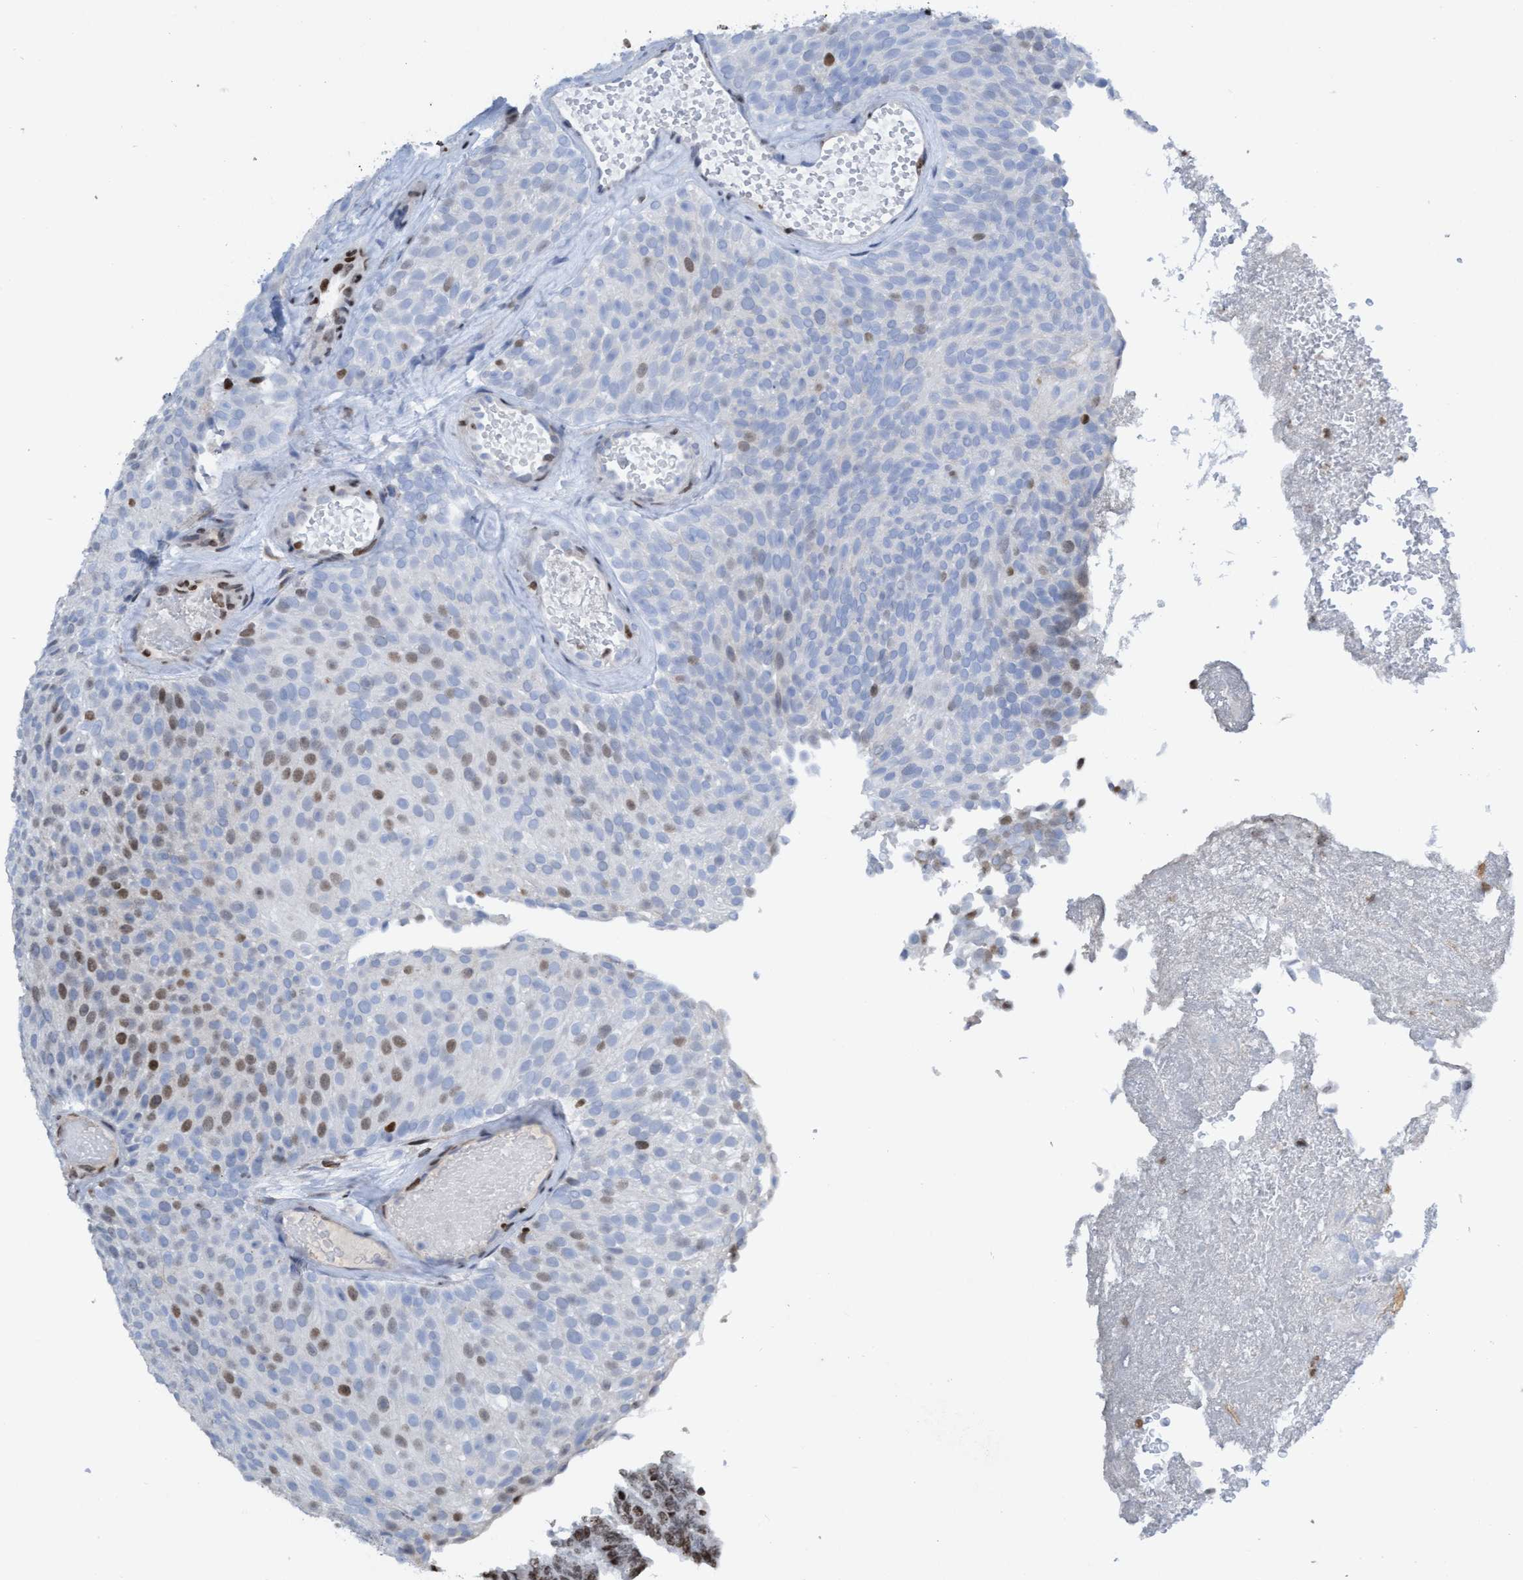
{"staining": {"intensity": "moderate", "quantity": "<25%", "location": "nuclear"}, "tissue": "urothelial cancer", "cell_type": "Tumor cells", "image_type": "cancer", "snomed": [{"axis": "morphology", "description": "Urothelial carcinoma, Low grade"}, {"axis": "topography", "description": "Urinary bladder"}], "caption": "This image reveals immunohistochemistry (IHC) staining of urothelial cancer, with low moderate nuclear staining in approximately <25% of tumor cells.", "gene": "CBX2", "patient": {"sex": "male", "age": 78}}